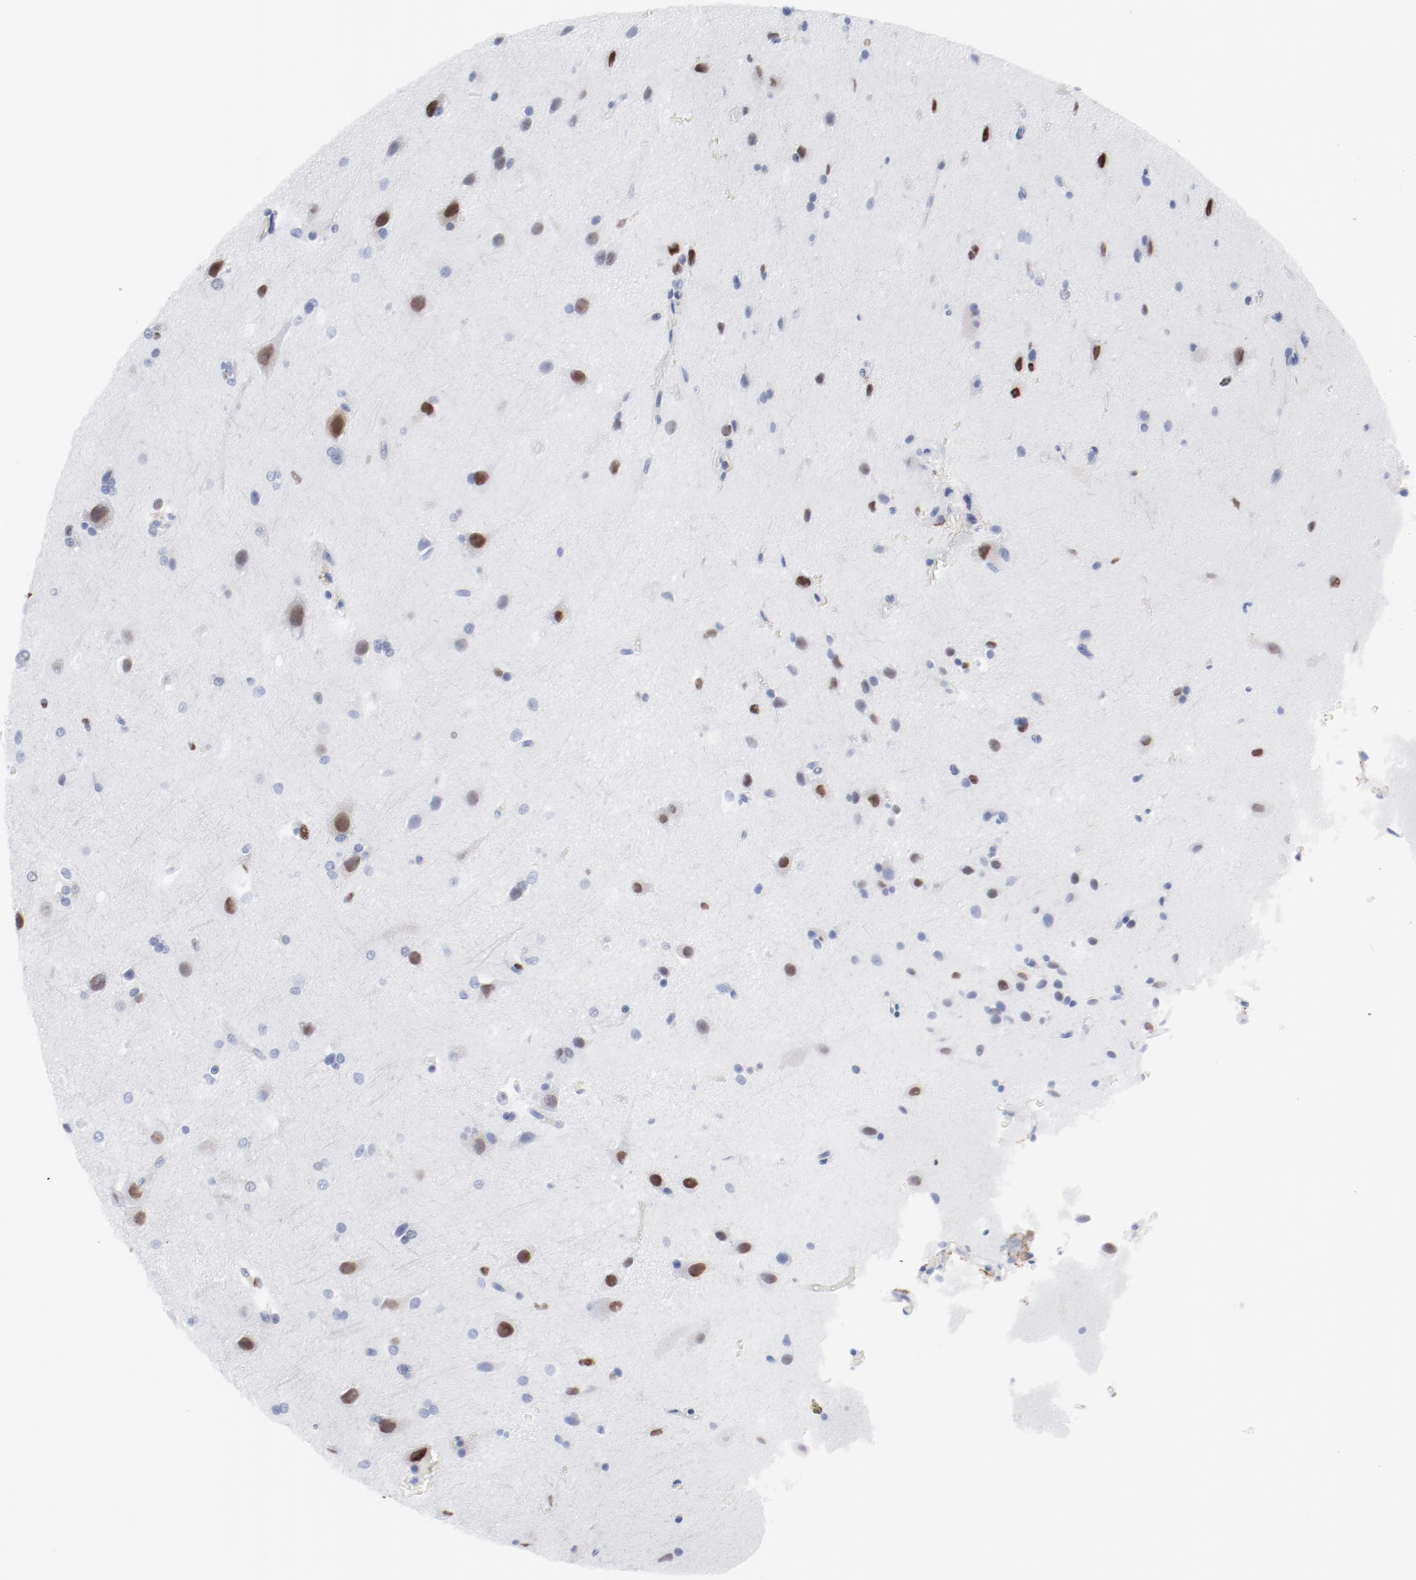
{"staining": {"intensity": "moderate", "quantity": "<25%", "location": "nuclear"}, "tissue": "glioma", "cell_type": "Tumor cells", "image_type": "cancer", "snomed": [{"axis": "morphology", "description": "Glioma, malignant, Low grade"}, {"axis": "topography", "description": "Cerebral cortex"}], "caption": "Immunohistochemical staining of human glioma displays low levels of moderate nuclear positivity in approximately <25% of tumor cells. (Brightfield microscopy of DAB IHC at high magnification).", "gene": "SMARCC2", "patient": {"sex": "female", "age": 47}}